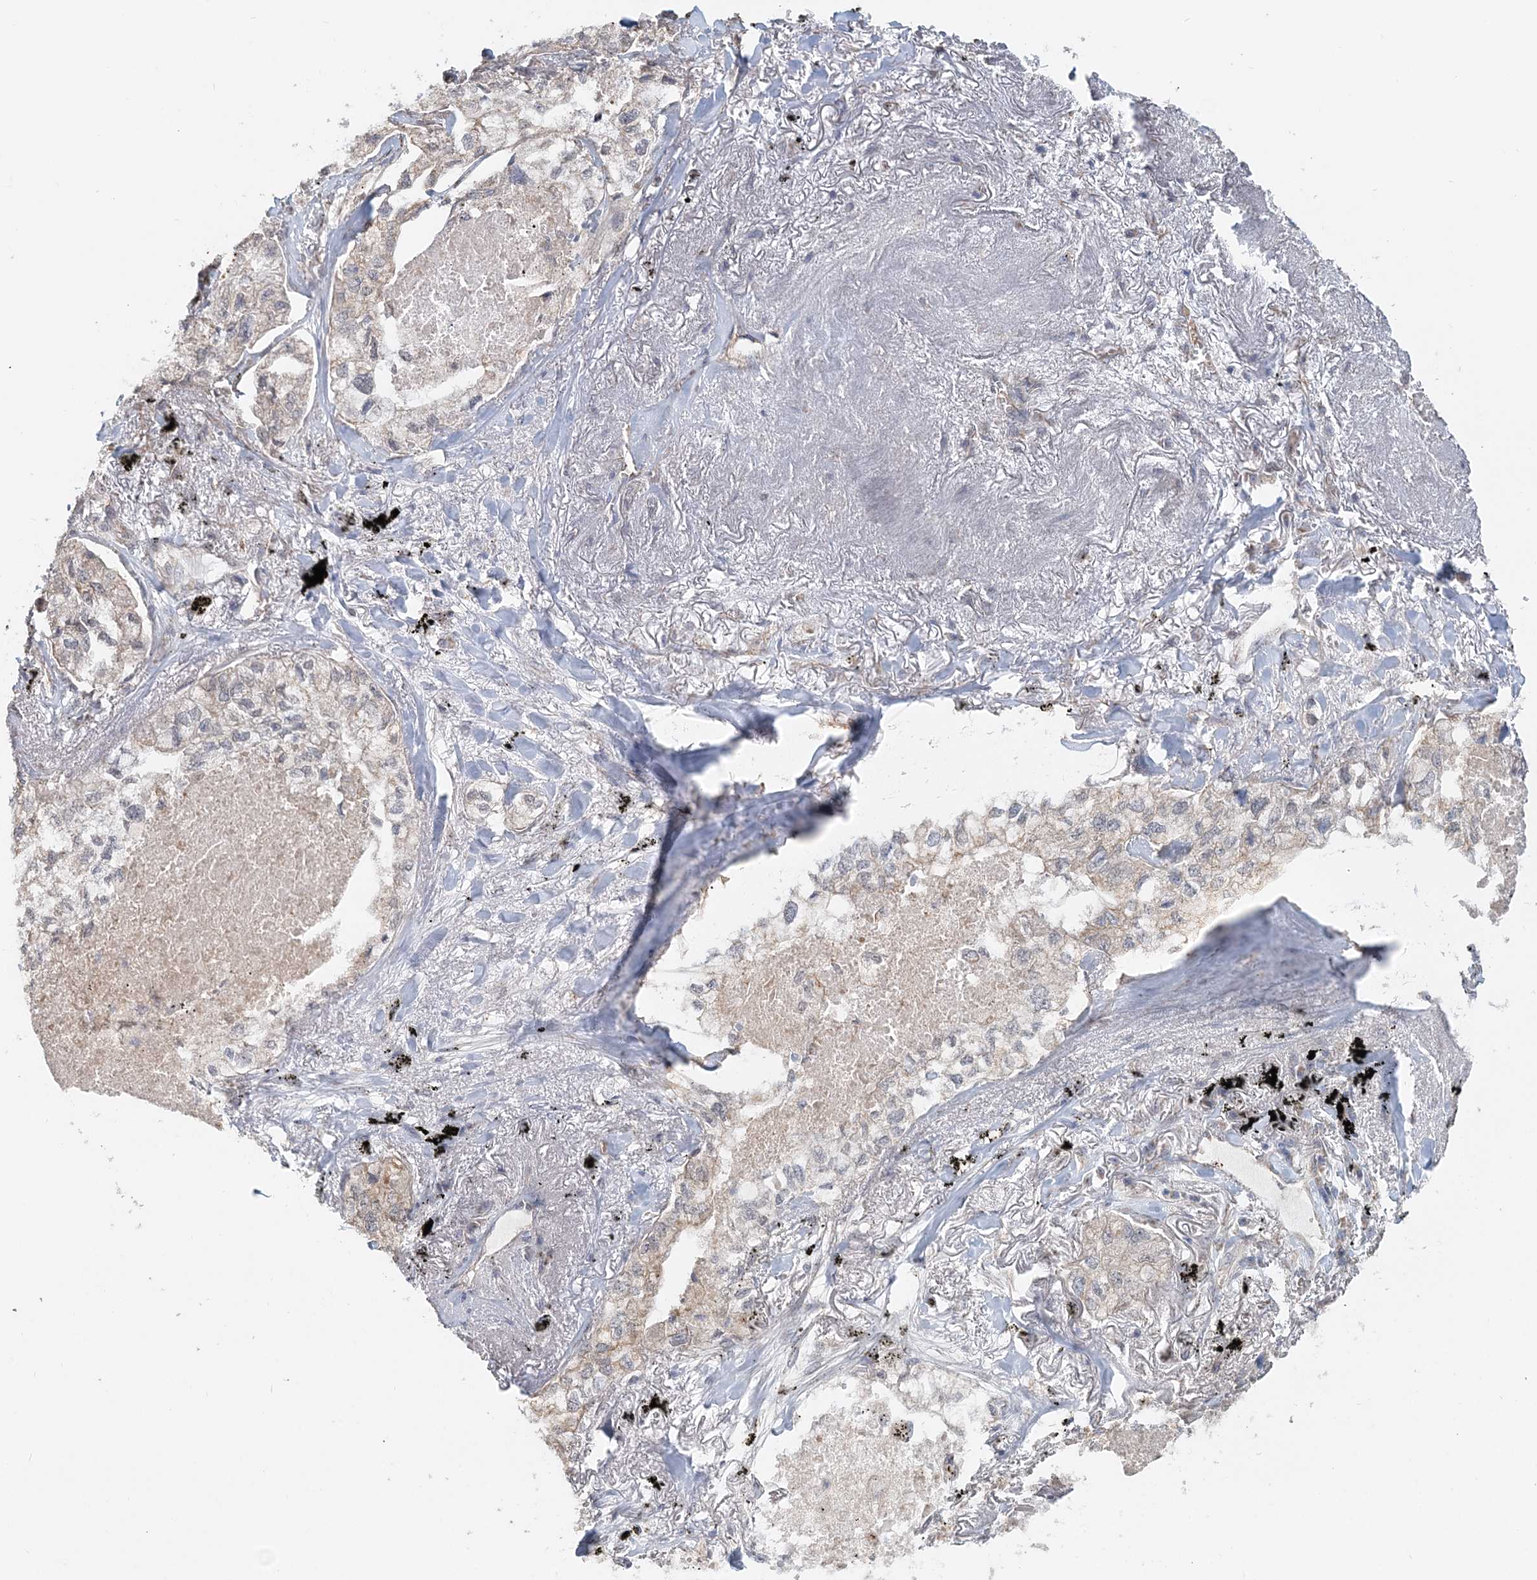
{"staining": {"intensity": "negative", "quantity": "none", "location": "none"}, "tissue": "lung cancer", "cell_type": "Tumor cells", "image_type": "cancer", "snomed": [{"axis": "morphology", "description": "Adenocarcinoma, NOS"}, {"axis": "topography", "description": "Lung"}], "caption": "There is no significant expression in tumor cells of lung cancer.", "gene": "FBXO38", "patient": {"sex": "male", "age": 65}}